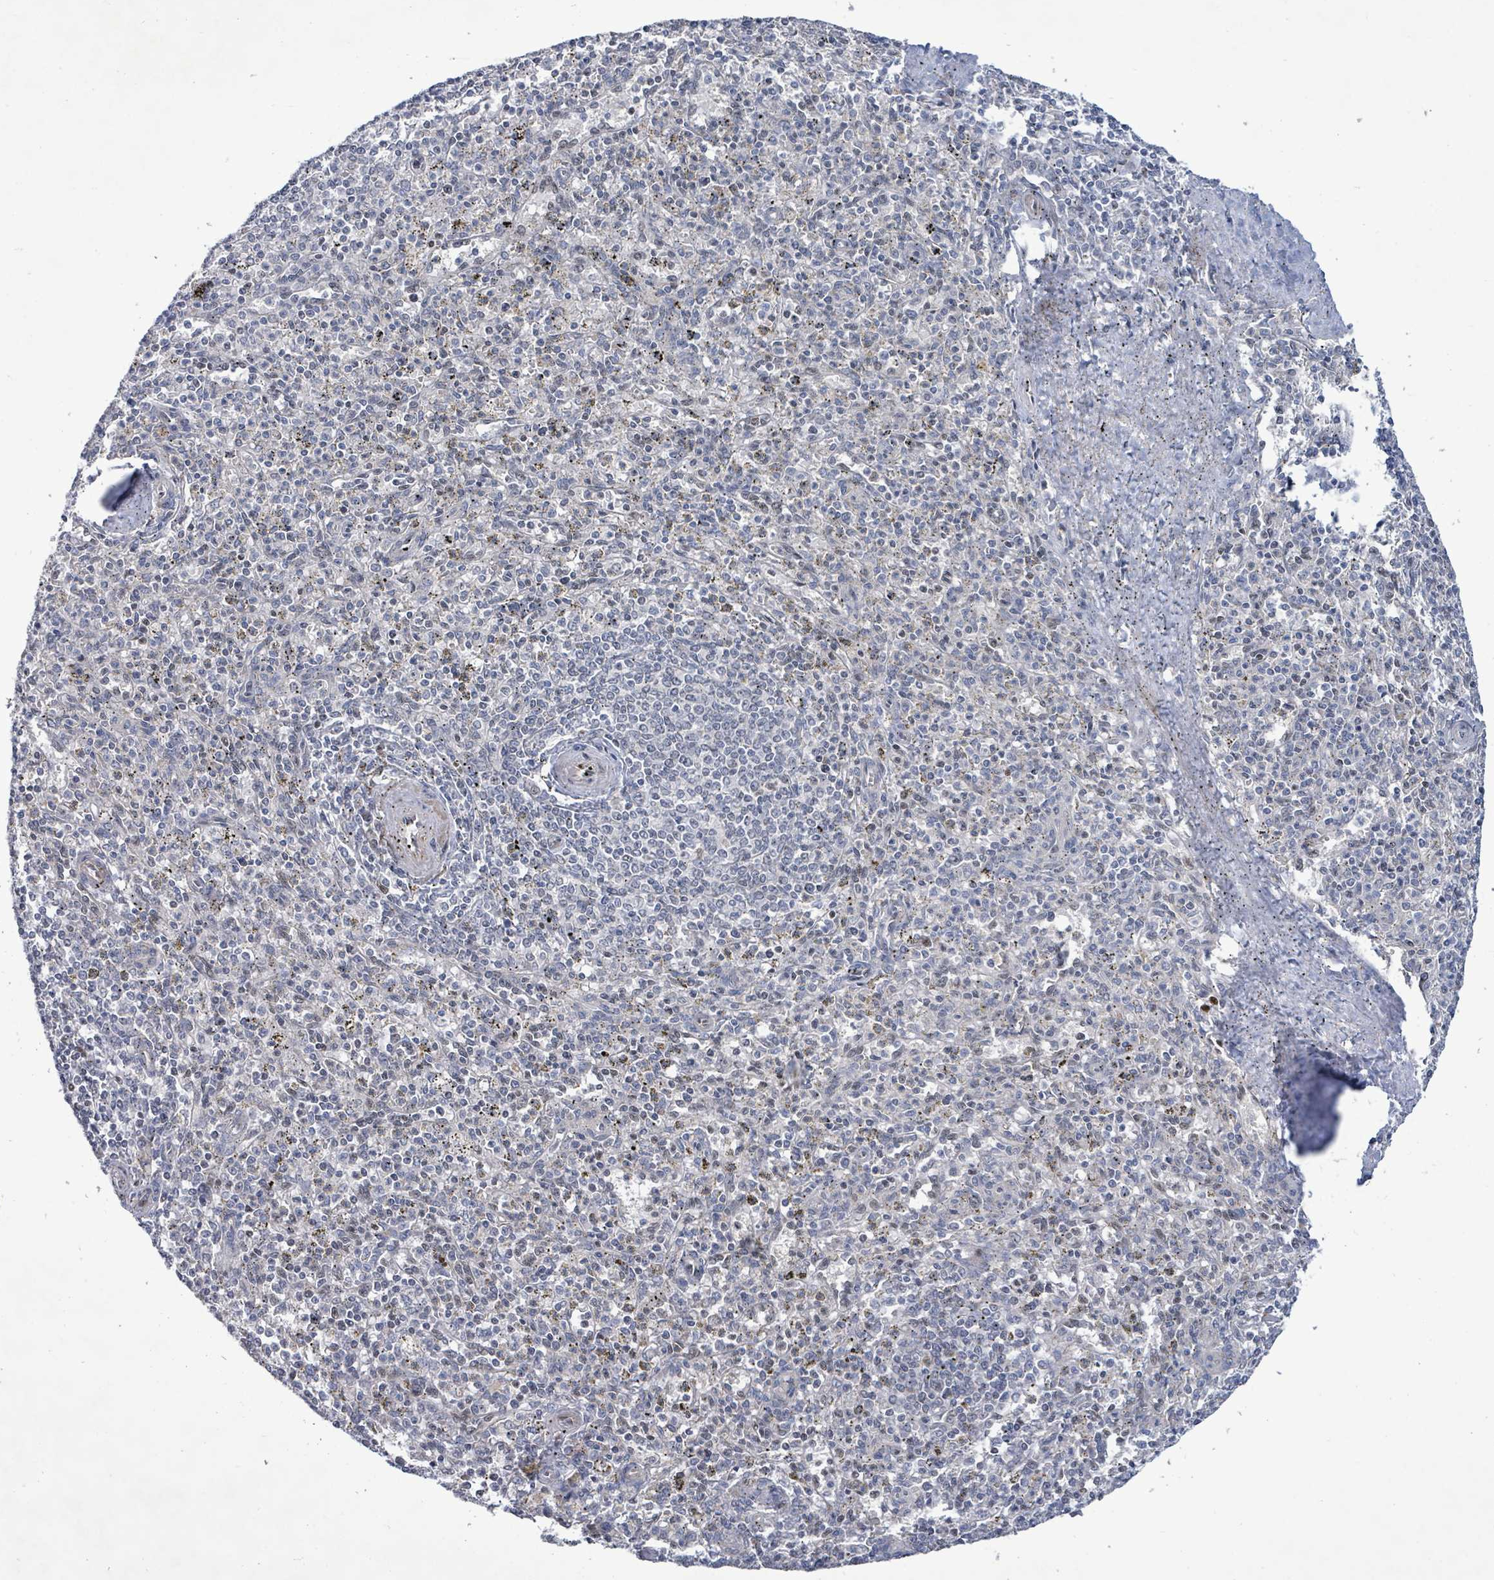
{"staining": {"intensity": "weak", "quantity": "<25%", "location": "cytoplasmic/membranous"}, "tissue": "spleen", "cell_type": "Cells in red pulp", "image_type": "normal", "snomed": [{"axis": "morphology", "description": "Normal tissue, NOS"}, {"axis": "topography", "description": "Spleen"}], "caption": "This histopathology image is of benign spleen stained with IHC to label a protein in brown with the nuclei are counter-stained blue. There is no expression in cells in red pulp.", "gene": "ZFPM1", "patient": {"sex": "male", "age": 72}}